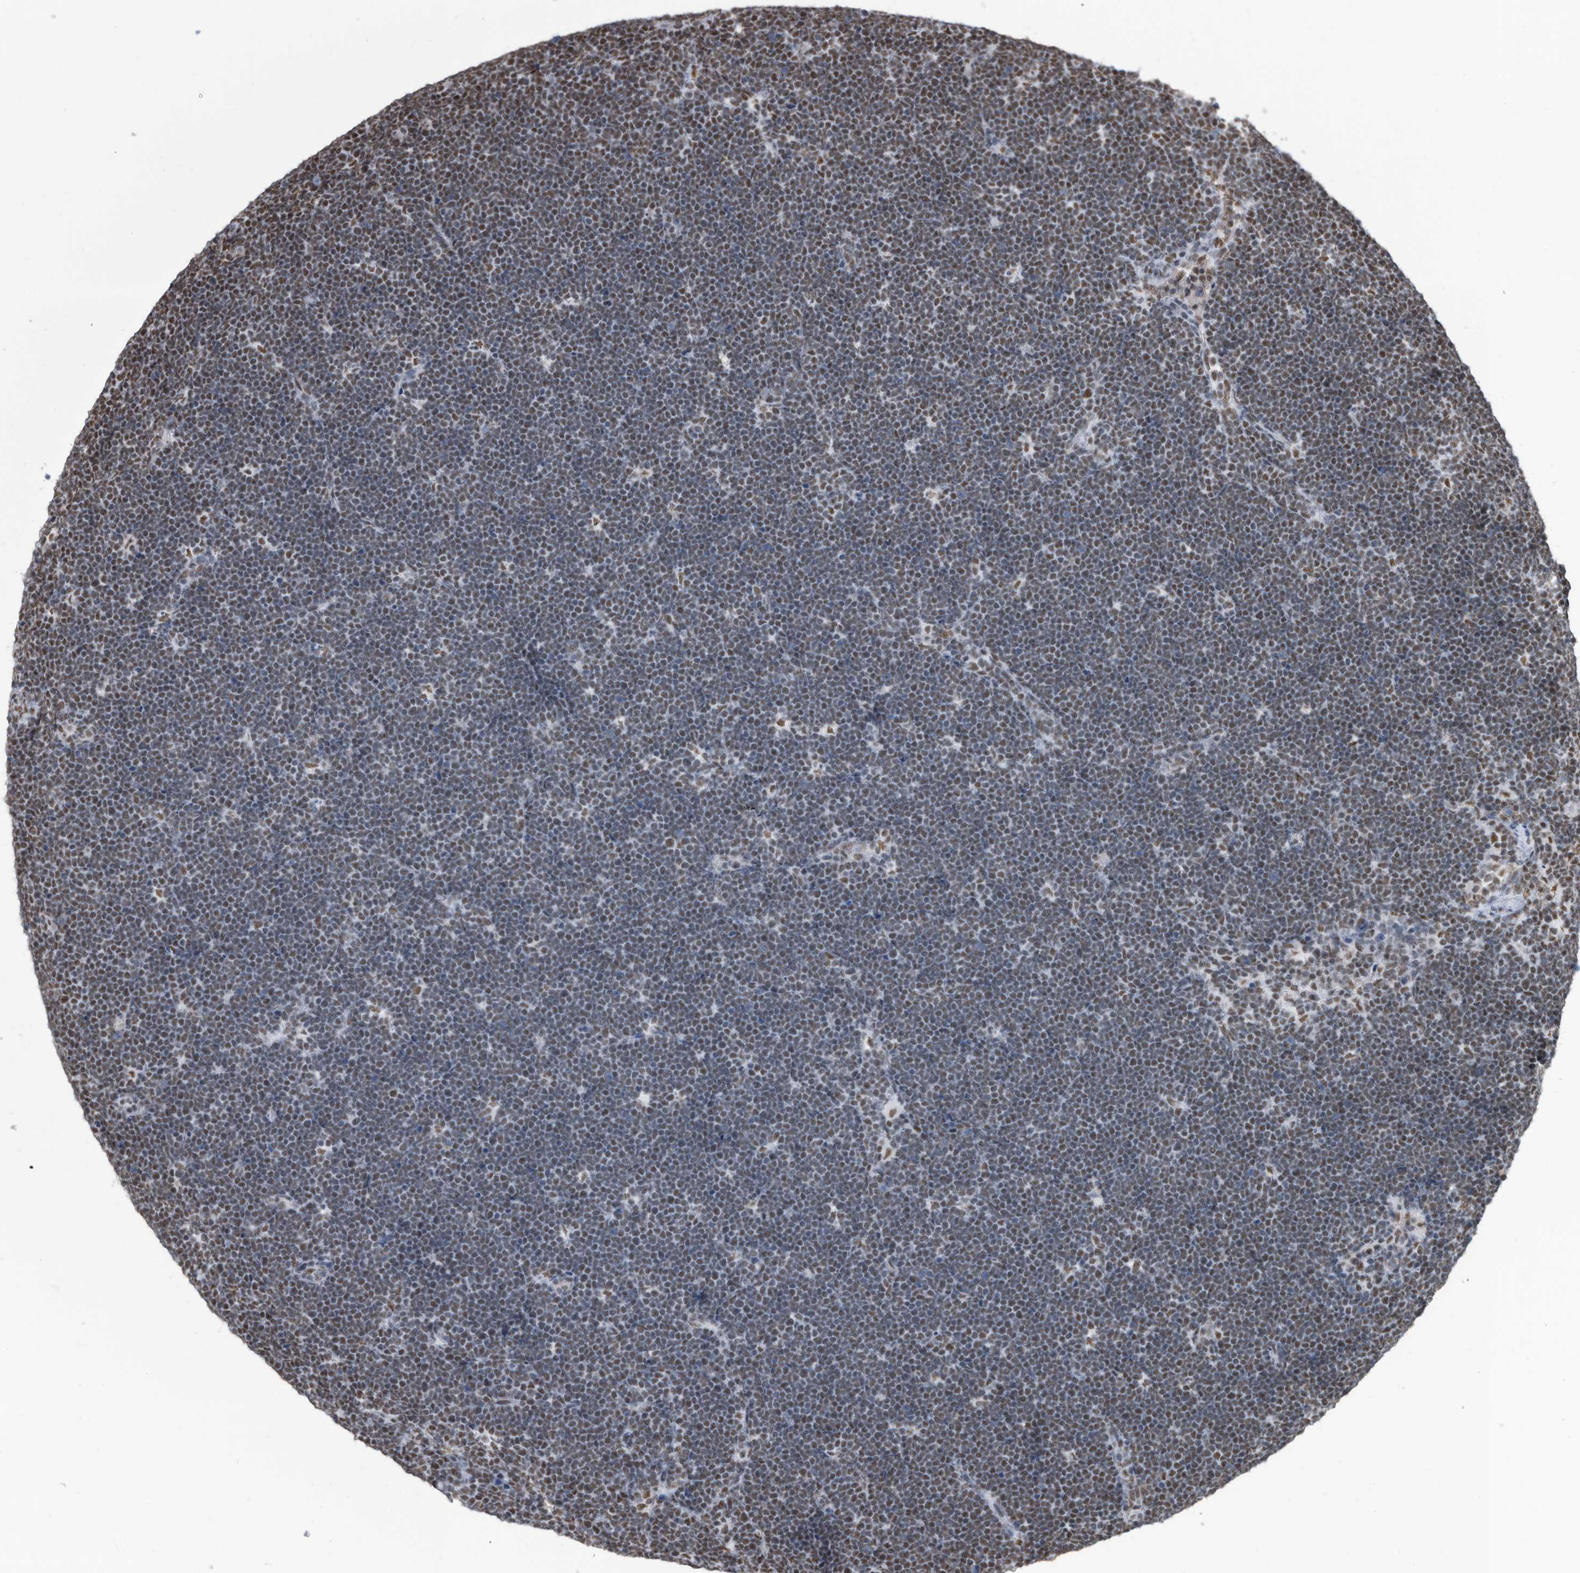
{"staining": {"intensity": "moderate", "quantity": "25%-75%", "location": "nuclear"}, "tissue": "lymphoma", "cell_type": "Tumor cells", "image_type": "cancer", "snomed": [{"axis": "morphology", "description": "Malignant lymphoma, non-Hodgkin's type, High grade"}, {"axis": "topography", "description": "Lymph node"}], "caption": "Malignant lymphoma, non-Hodgkin's type (high-grade) was stained to show a protein in brown. There is medium levels of moderate nuclear staining in about 25%-75% of tumor cells.", "gene": "SF3A1", "patient": {"sex": "male", "age": 13}}